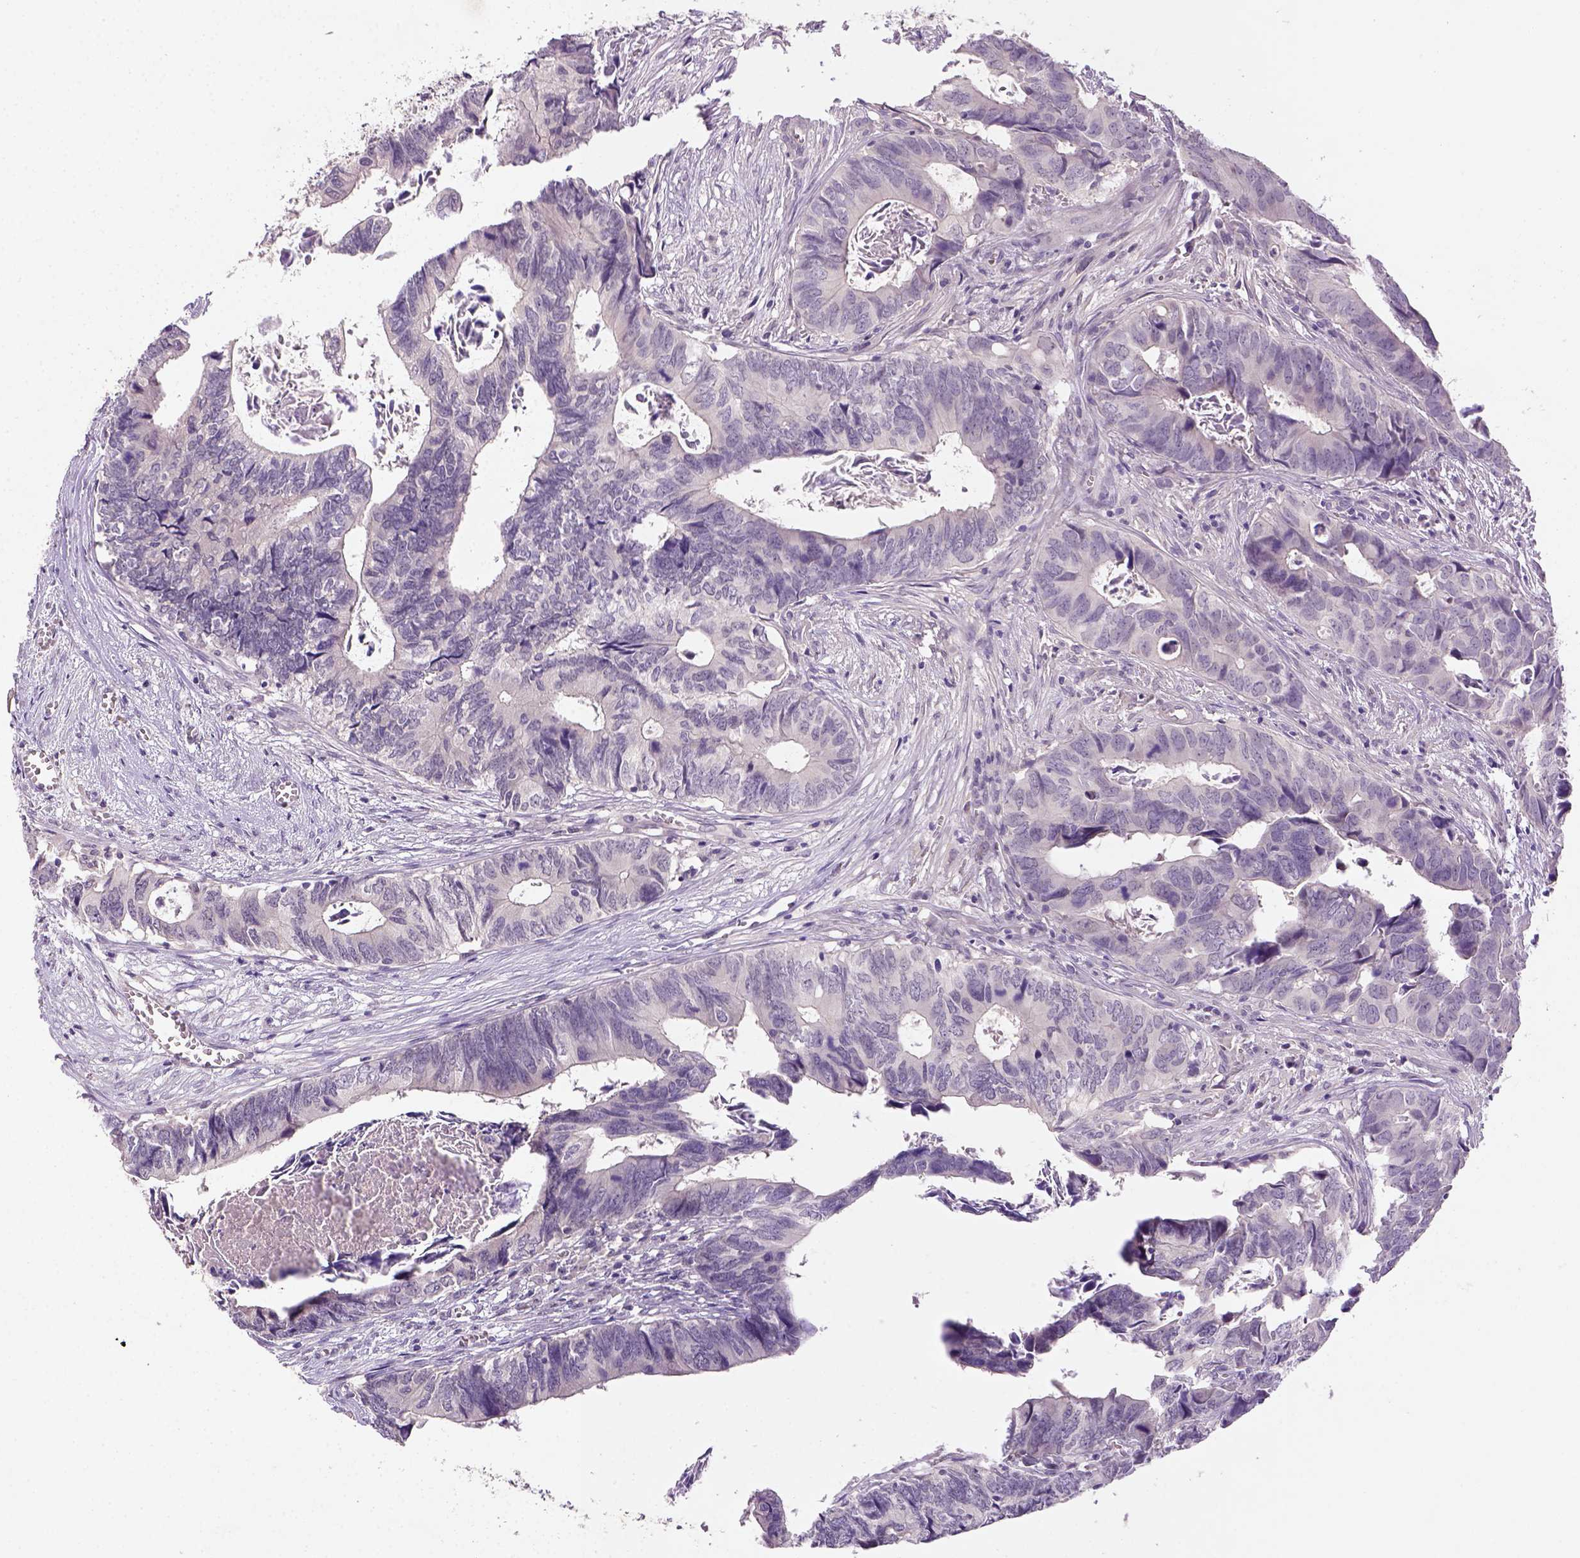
{"staining": {"intensity": "negative", "quantity": "none", "location": "none"}, "tissue": "colorectal cancer", "cell_type": "Tumor cells", "image_type": "cancer", "snomed": [{"axis": "morphology", "description": "Adenocarcinoma, NOS"}, {"axis": "topography", "description": "Colon"}], "caption": "The immunohistochemistry photomicrograph has no significant staining in tumor cells of adenocarcinoma (colorectal) tissue.", "gene": "NLGN2", "patient": {"sex": "female", "age": 82}}